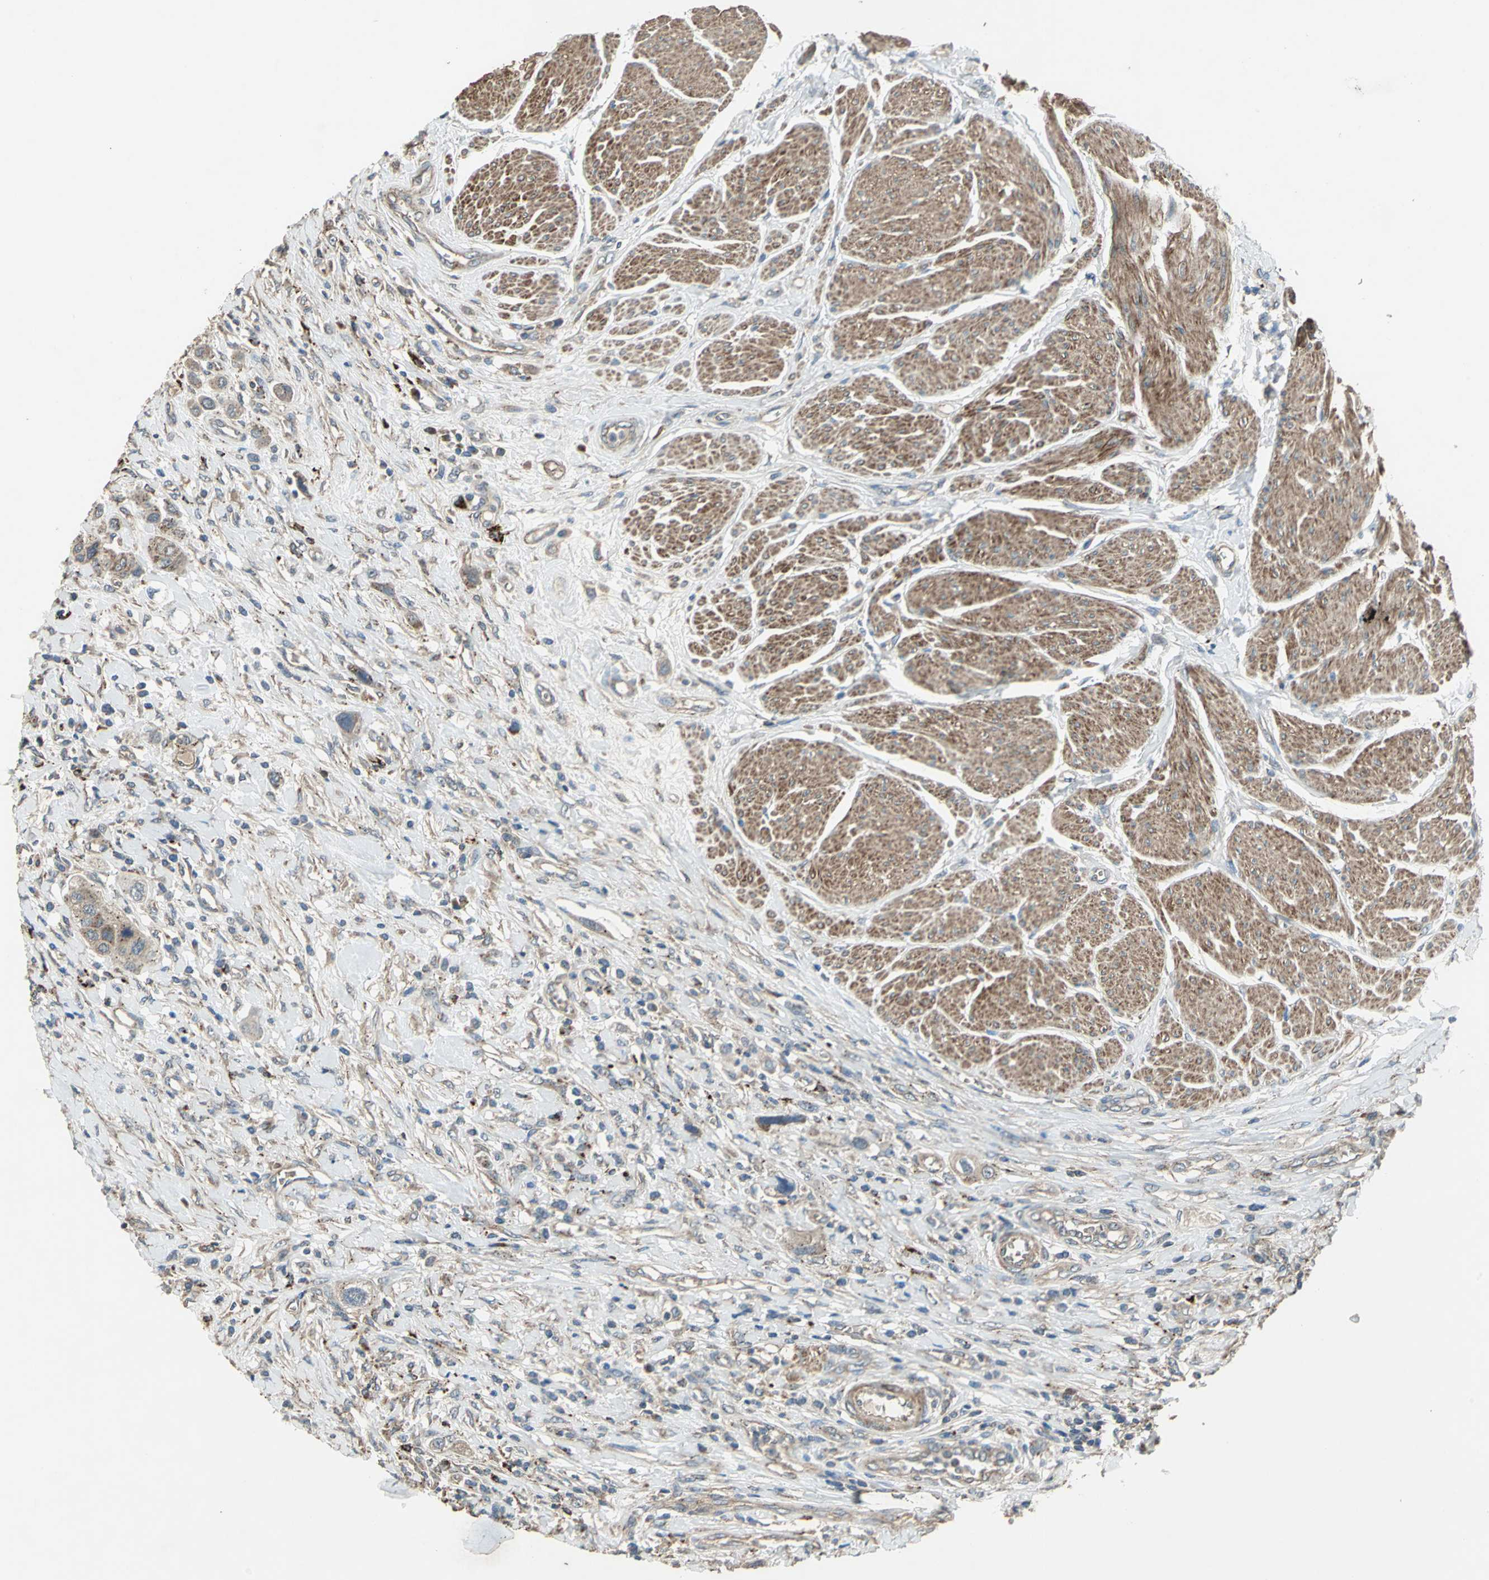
{"staining": {"intensity": "moderate", "quantity": ">75%", "location": "cytoplasmic/membranous"}, "tissue": "urothelial cancer", "cell_type": "Tumor cells", "image_type": "cancer", "snomed": [{"axis": "morphology", "description": "Urothelial carcinoma, High grade"}, {"axis": "topography", "description": "Urinary bladder"}], "caption": "Tumor cells exhibit medium levels of moderate cytoplasmic/membranous positivity in approximately >75% of cells in urothelial cancer.", "gene": "POLRMT", "patient": {"sex": "male", "age": 50}}